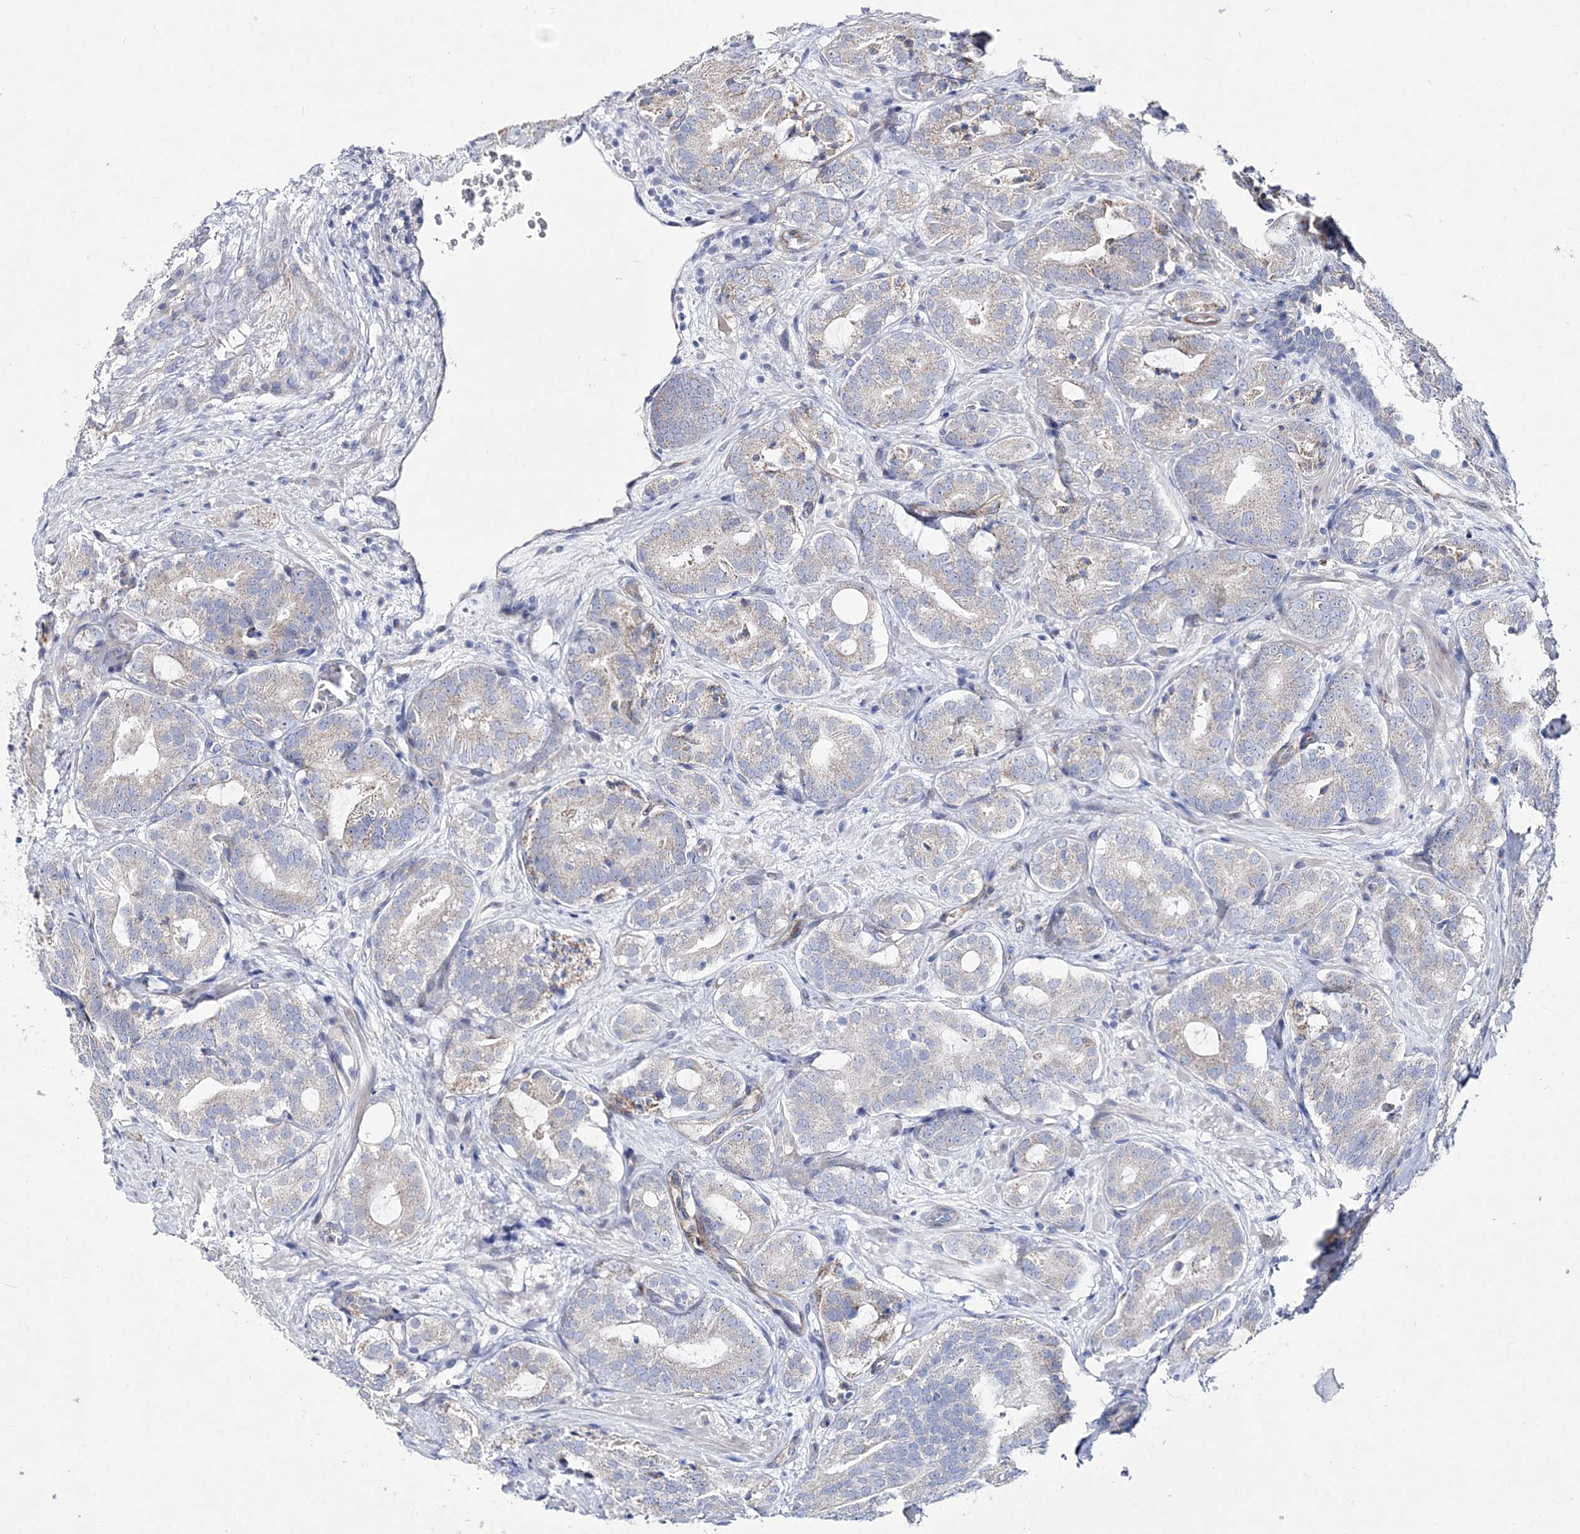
{"staining": {"intensity": "weak", "quantity": "<25%", "location": "cytoplasmic/membranous"}, "tissue": "prostate cancer", "cell_type": "Tumor cells", "image_type": "cancer", "snomed": [{"axis": "morphology", "description": "Adenocarcinoma, High grade"}, {"axis": "topography", "description": "Prostate"}], "caption": "High-grade adenocarcinoma (prostate) was stained to show a protein in brown. There is no significant positivity in tumor cells.", "gene": "ANO1", "patient": {"sex": "male", "age": 57}}